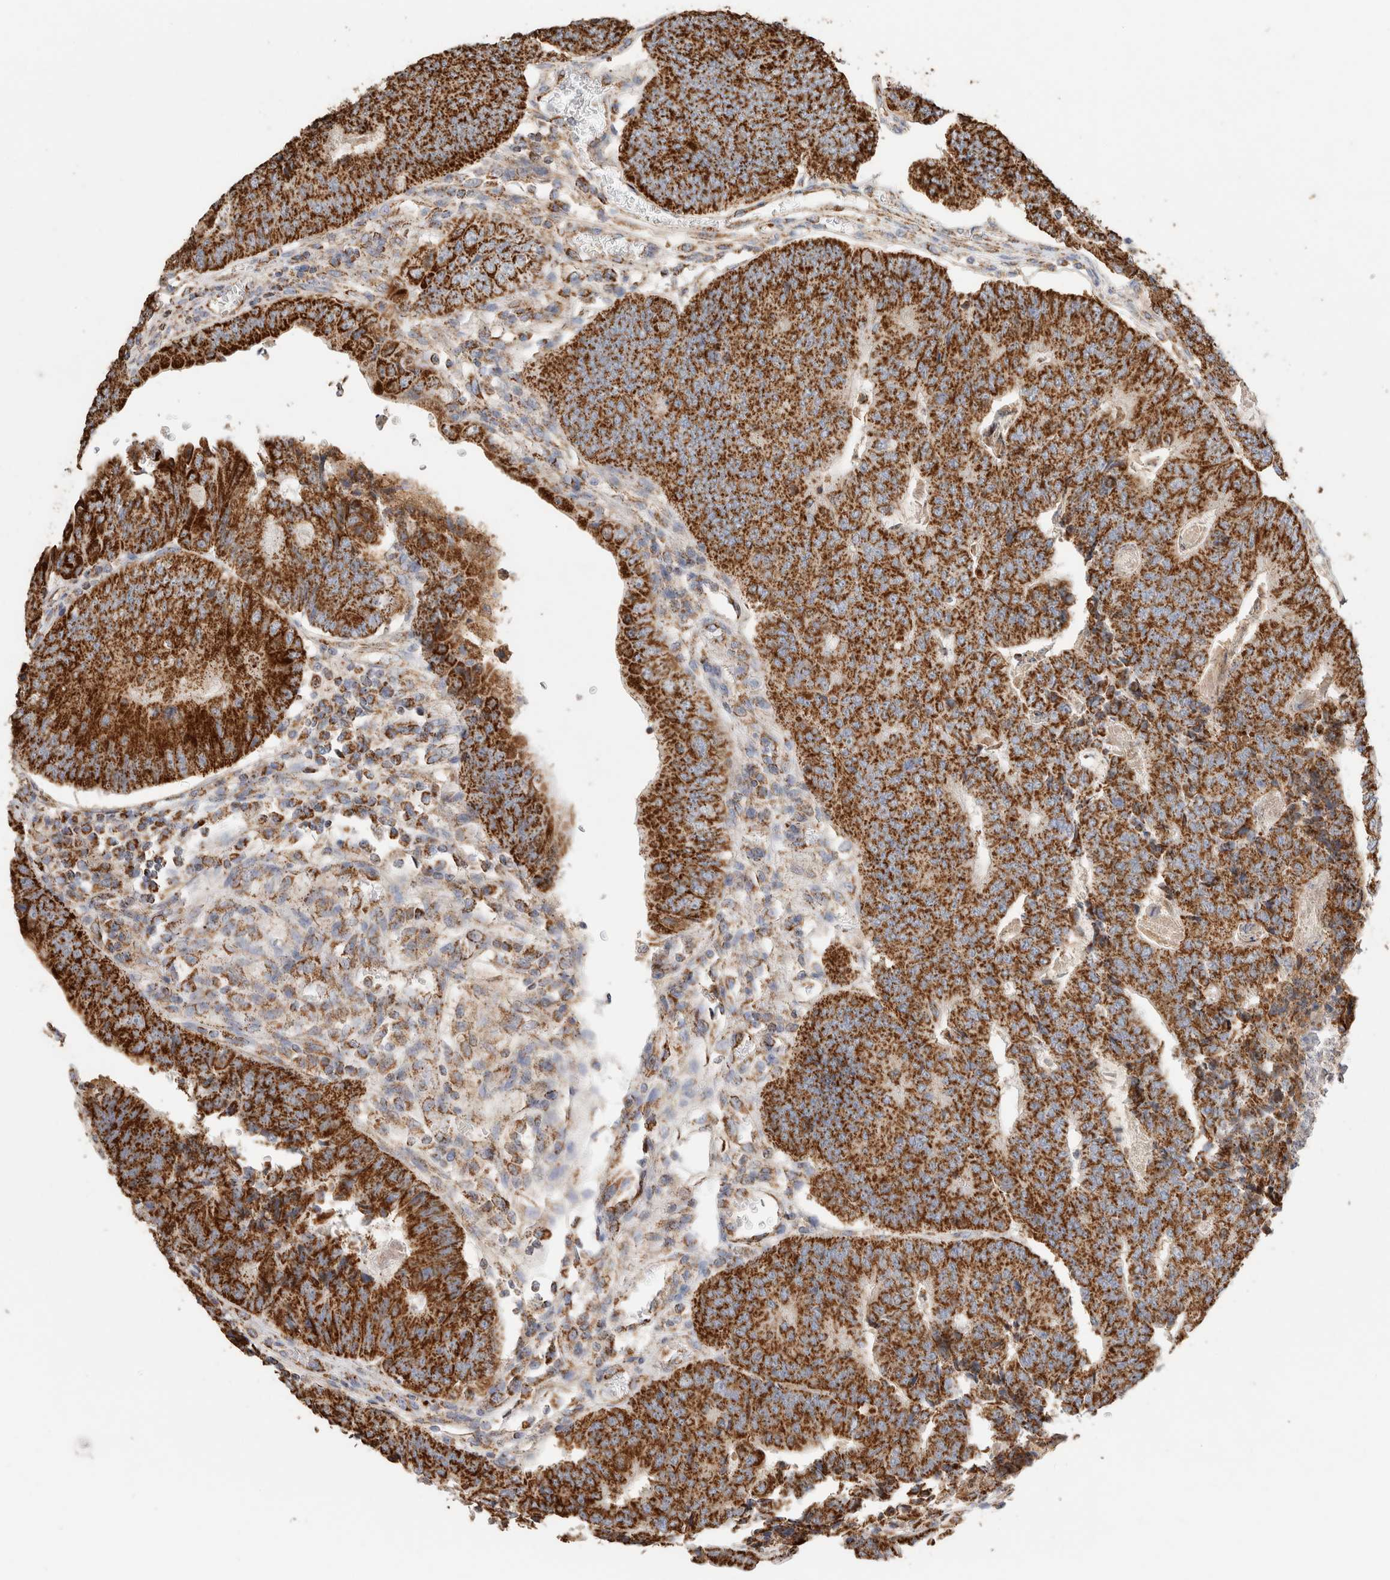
{"staining": {"intensity": "strong", "quantity": ">75%", "location": "cytoplasmic/membranous"}, "tissue": "colorectal cancer", "cell_type": "Tumor cells", "image_type": "cancer", "snomed": [{"axis": "morphology", "description": "Adenocarcinoma, NOS"}, {"axis": "topography", "description": "Colon"}], "caption": "Immunohistochemistry photomicrograph of human colorectal adenocarcinoma stained for a protein (brown), which exhibits high levels of strong cytoplasmic/membranous positivity in about >75% of tumor cells.", "gene": "C1QBP", "patient": {"sex": "female", "age": 67}}